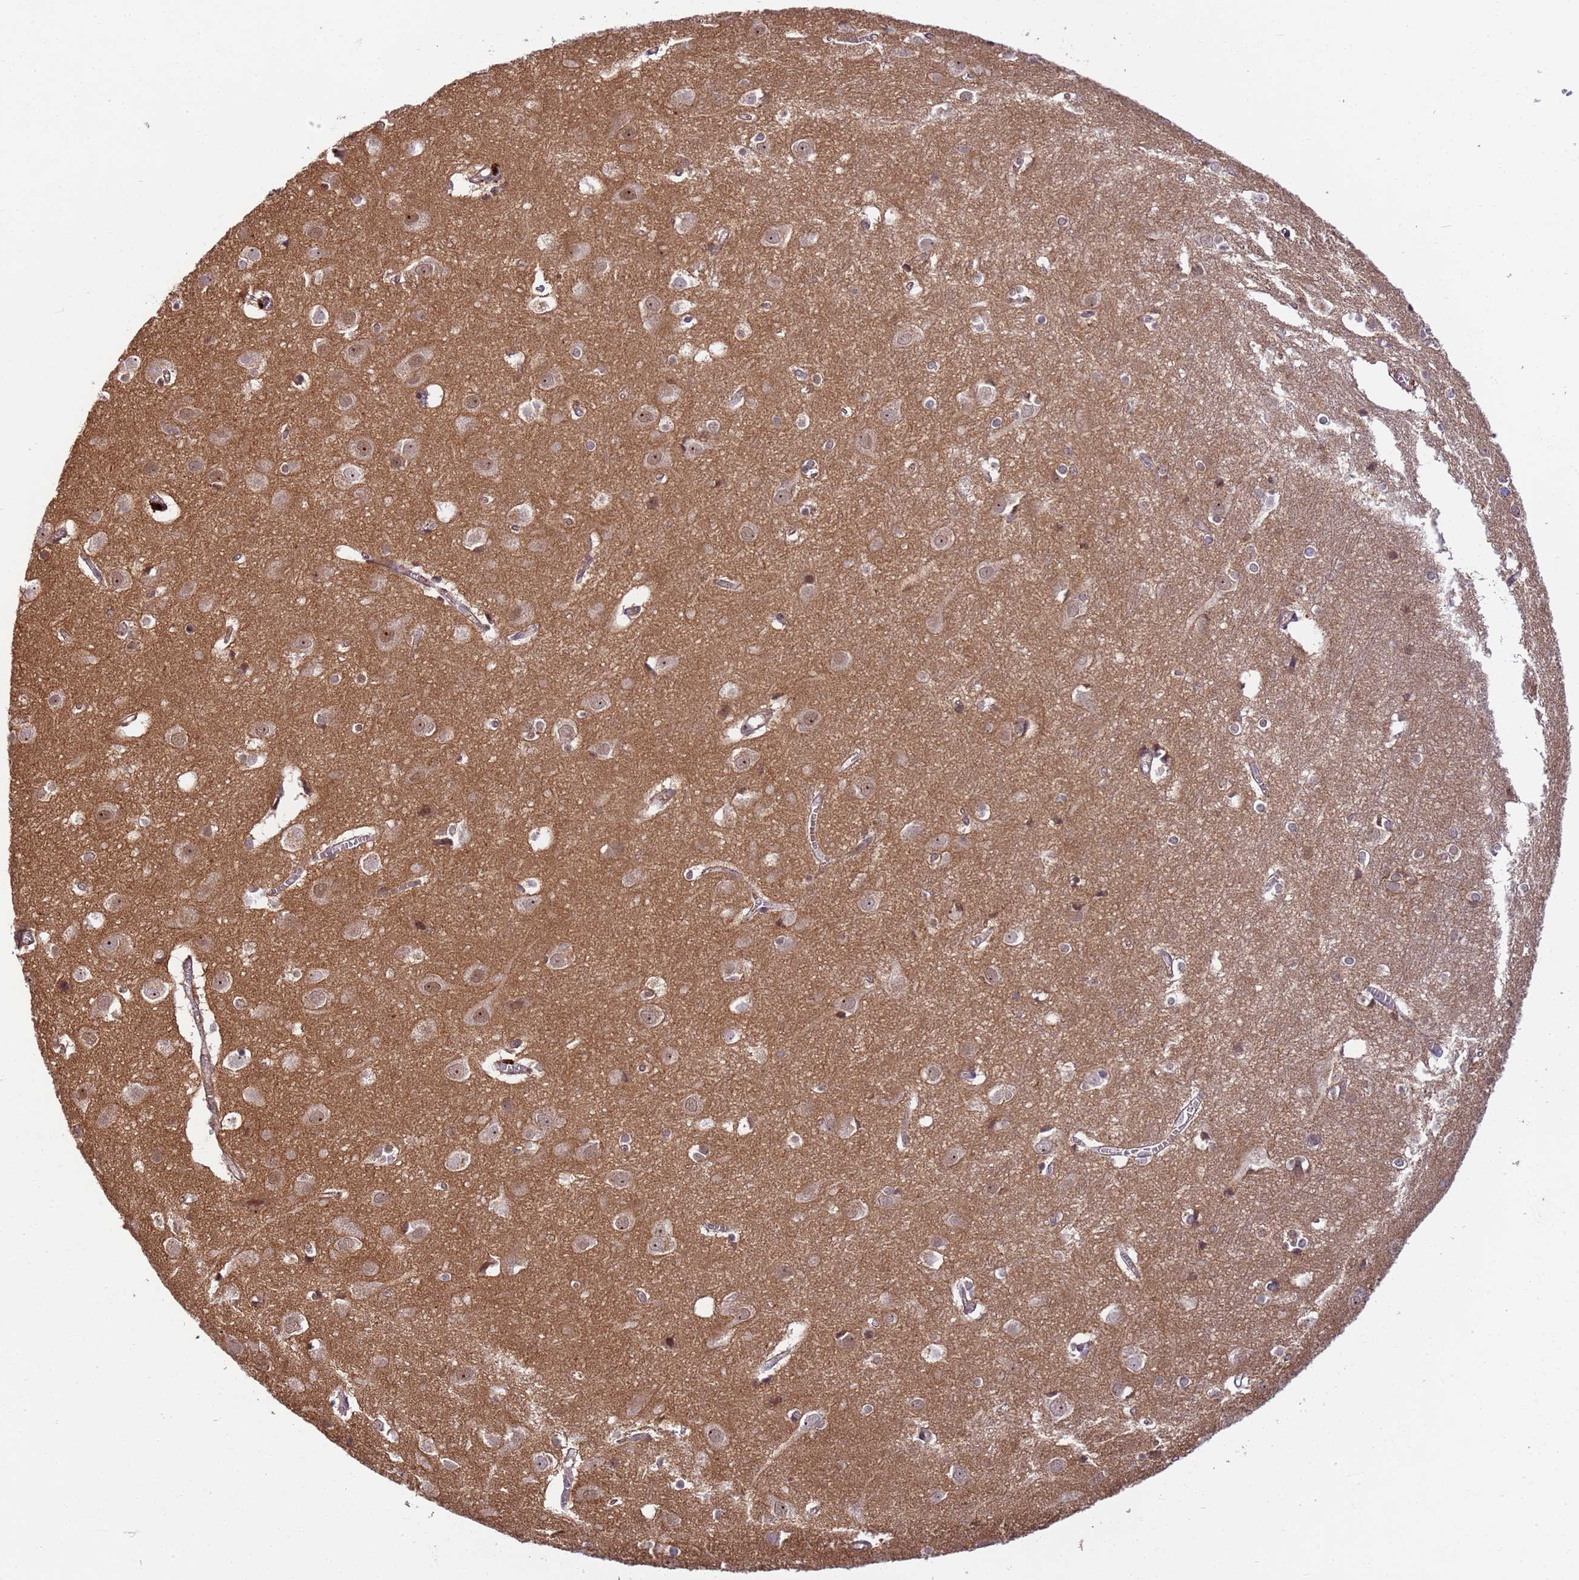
{"staining": {"intensity": "moderate", "quantity": ">75%", "location": "cytoplasmic/membranous"}, "tissue": "cerebral cortex", "cell_type": "Endothelial cells", "image_type": "normal", "snomed": [{"axis": "morphology", "description": "Normal tissue, NOS"}, {"axis": "topography", "description": "Cerebral cortex"}], "caption": "Protein expression analysis of unremarkable cerebral cortex shows moderate cytoplasmic/membranous staining in about >75% of endothelial cells. (IHC, brightfield microscopy, high magnification).", "gene": "RAPGEF3", "patient": {"sex": "male", "age": 54}}